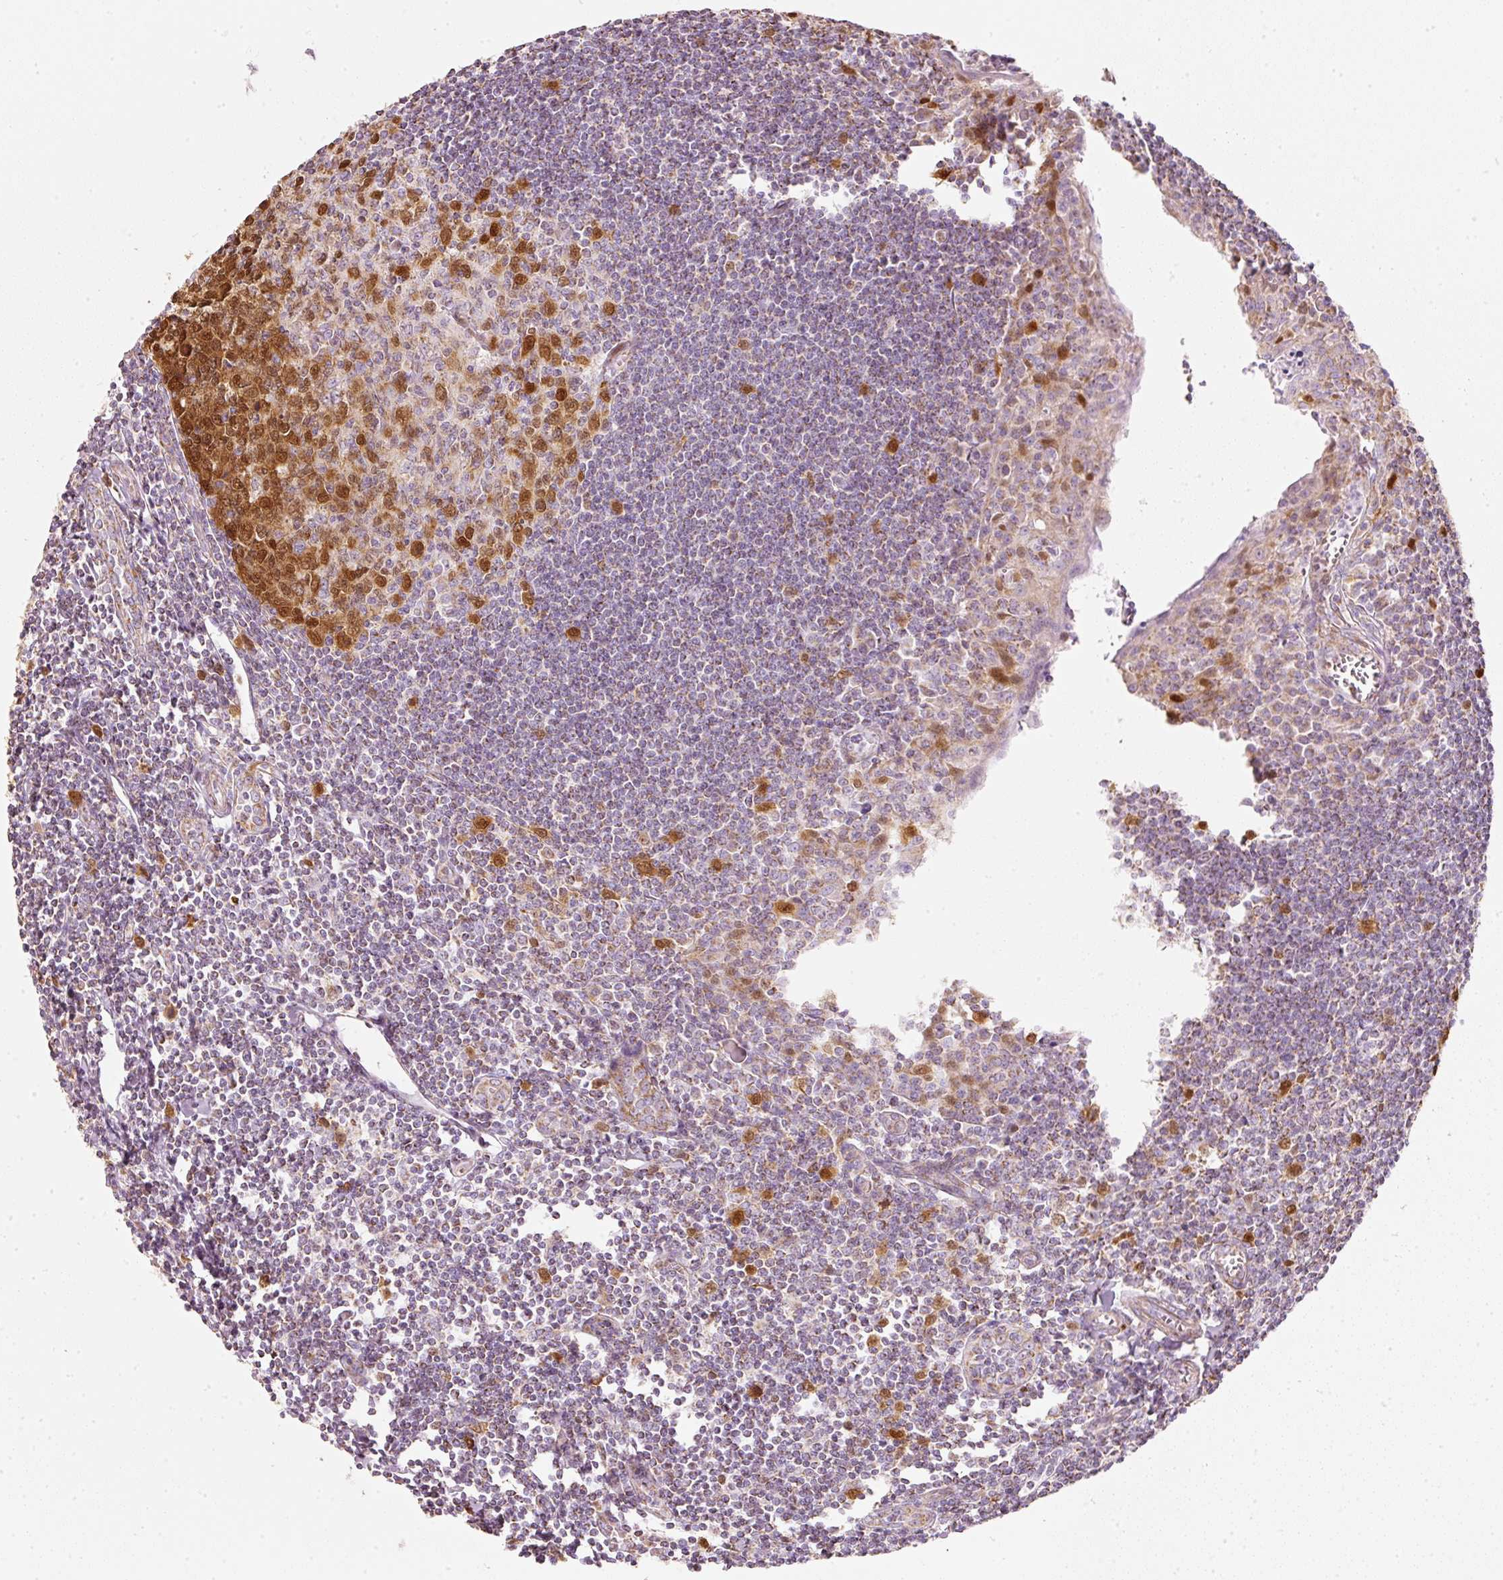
{"staining": {"intensity": "strong", "quantity": "25%-75%", "location": "cytoplasmic/membranous,nuclear"}, "tissue": "tonsil", "cell_type": "Germinal center cells", "image_type": "normal", "snomed": [{"axis": "morphology", "description": "Normal tissue, NOS"}, {"axis": "topography", "description": "Tonsil"}], "caption": "The image displays staining of normal tonsil, revealing strong cytoplasmic/membranous,nuclear protein staining (brown color) within germinal center cells. (IHC, brightfield microscopy, high magnification).", "gene": "DUT", "patient": {"sex": "male", "age": 27}}